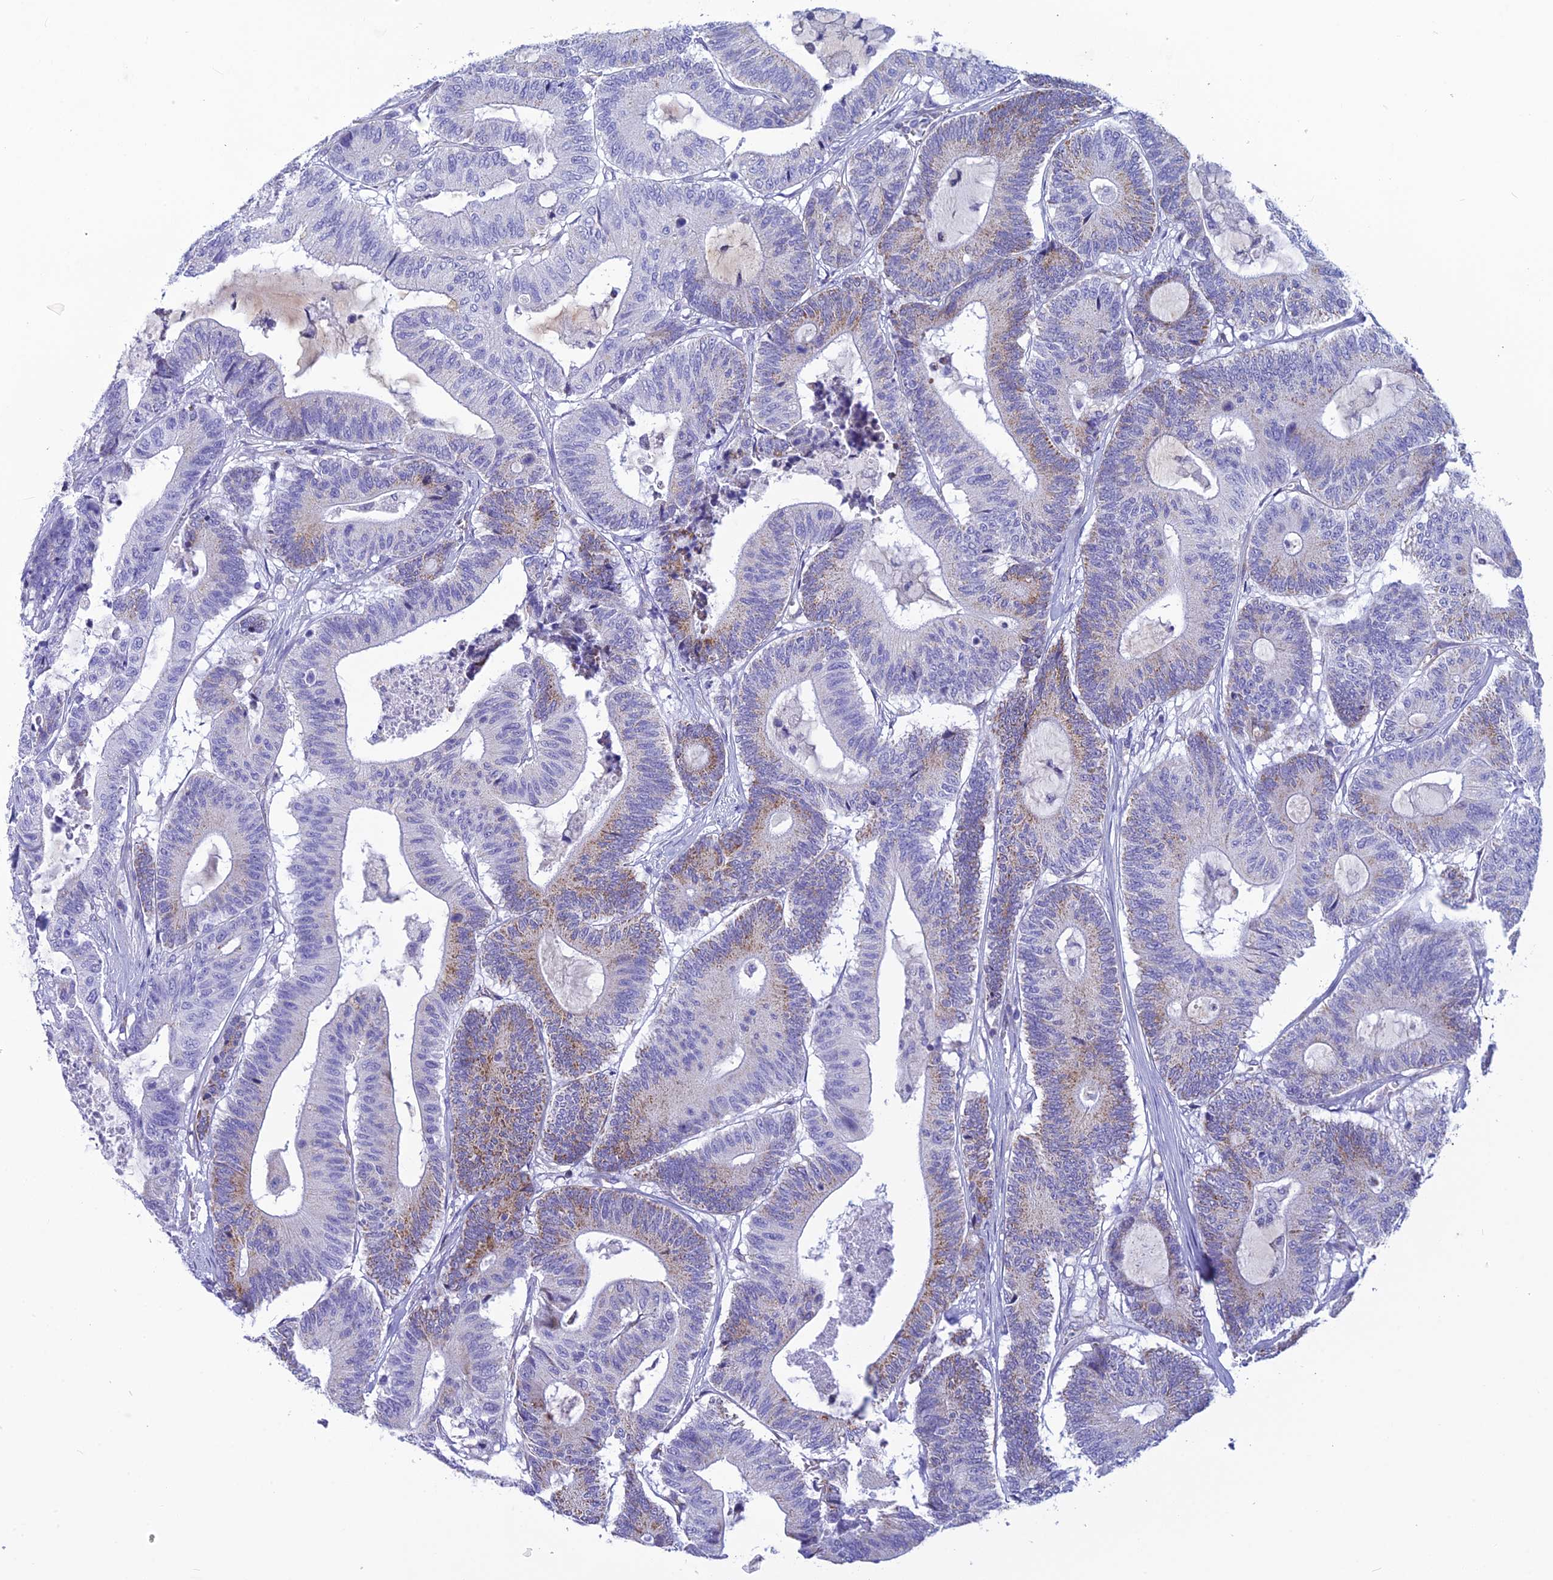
{"staining": {"intensity": "moderate", "quantity": "<25%", "location": "cytoplasmic/membranous"}, "tissue": "colorectal cancer", "cell_type": "Tumor cells", "image_type": "cancer", "snomed": [{"axis": "morphology", "description": "Adenocarcinoma, NOS"}, {"axis": "topography", "description": "Colon"}], "caption": "Protein staining of colorectal adenocarcinoma tissue shows moderate cytoplasmic/membranous staining in about <25% of tumor cells. The staining was performed using DAB to visualize the protein expression in brown, while the nuclei were stained in blue with hematoxylin (Magnification: 20x).", "gene": "POMGNT1", "patient": {"sex": "female", "age": 84}}